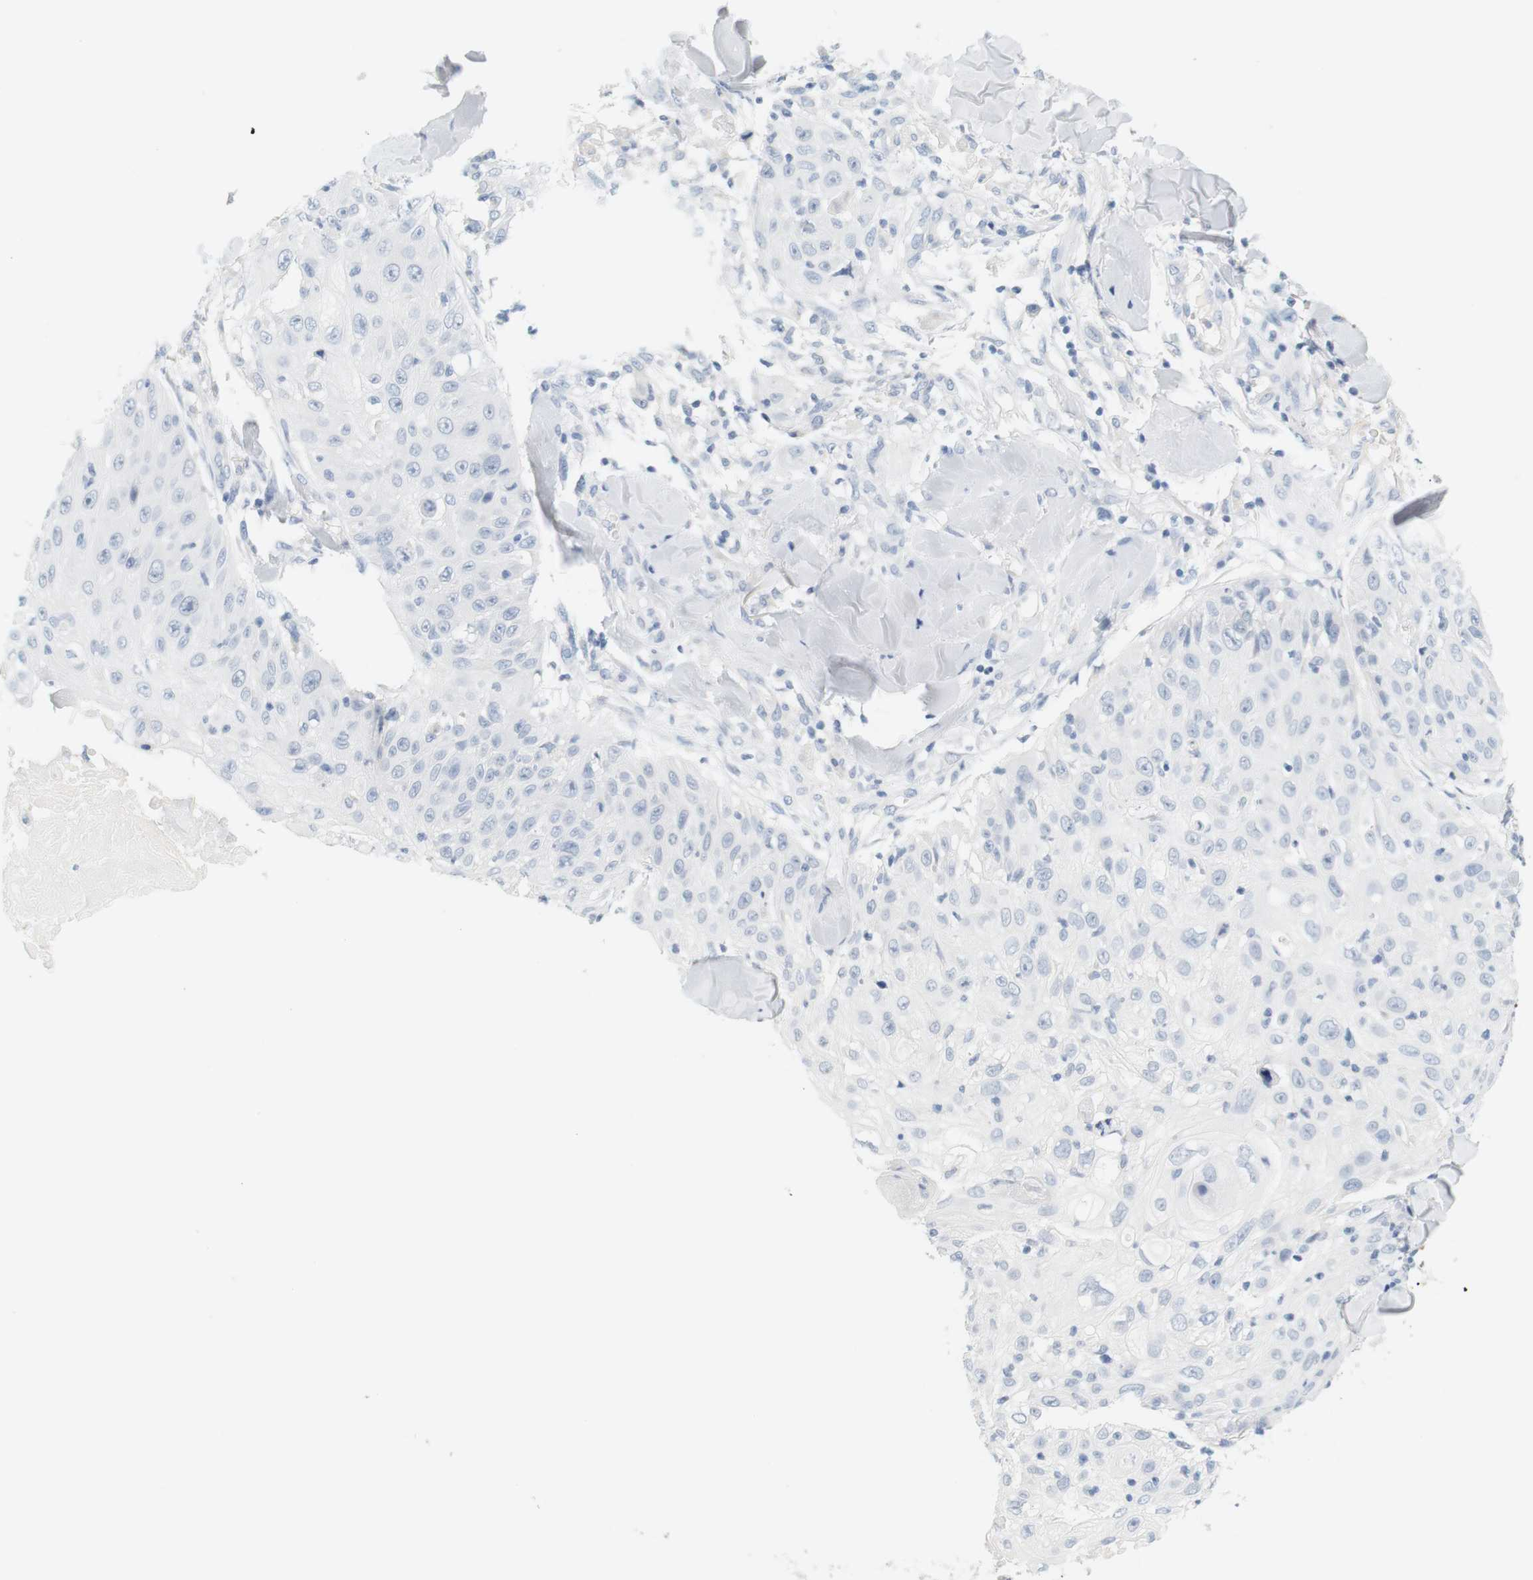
{"staining": {"intensity": "negative", "quantity": "none", "location": "none"}, "tissue": "skin cancer", "cell_type": "Tumor cells", "image_type": "cancer", "snomed": [{"axis": "morphology", "description": "Squamous cell carcinoma, NOS"}, {"axis": "topography", "description": "Skin"}], "caption": "Tumor cells show no significant protein expression in squamous cell carcinoma (skin).", "gene": "OPRM1", "patient": {"sex": "male", "age": 86}}